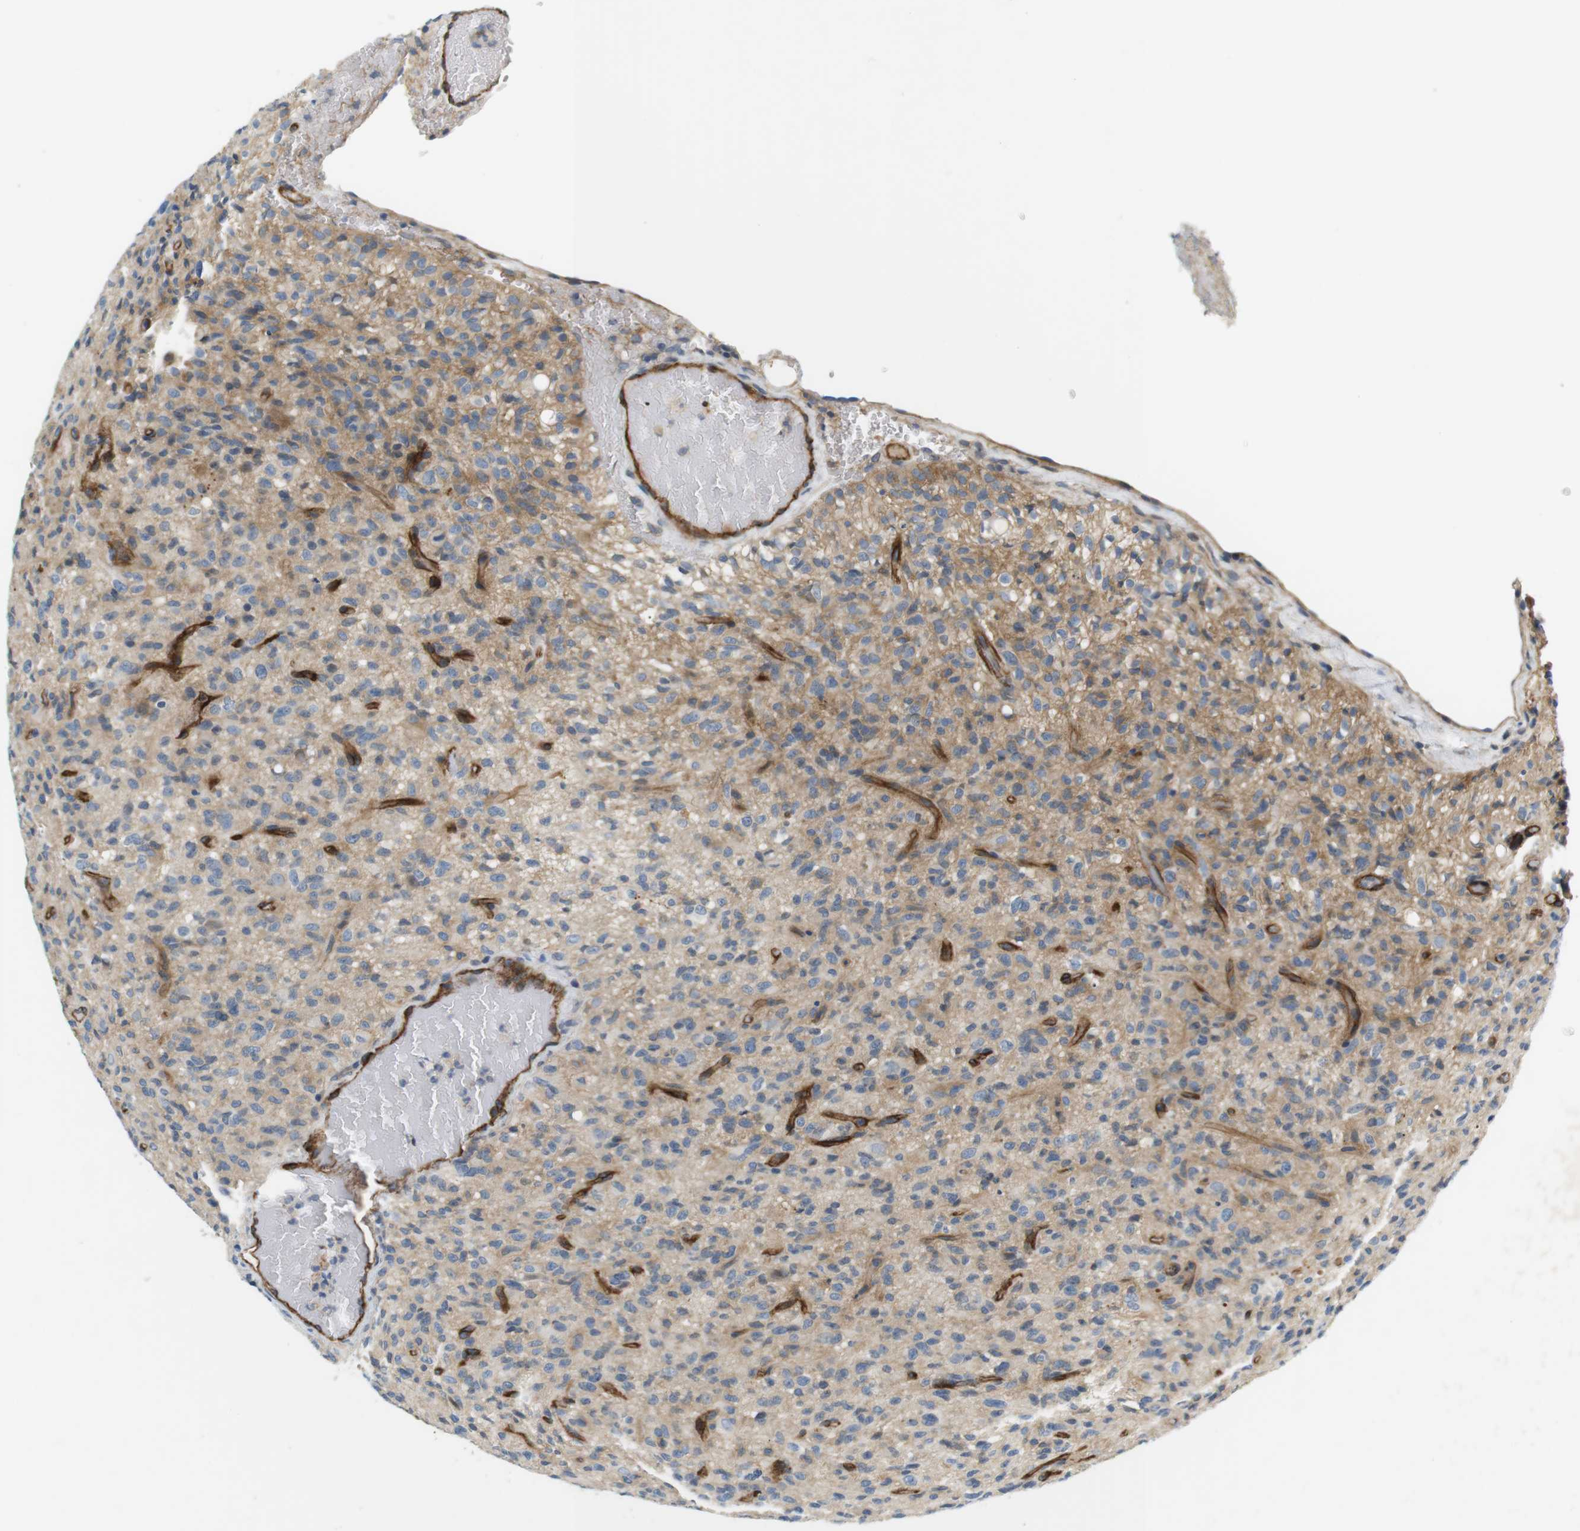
{"staining": {"intensity": "moderate", "quantity": "<25%", "location": "cytoplasmic/membranous"}, "tissue": "glioma", "cell_type": "Tumor cells", "image_type": "cancer", "snomed": [{"axis": "morphology", "description": "Glioma, malignant, High grade"}, {"axis": "topography", "description": "Brain"}], "caption": "Immunohistochemical staining of human malignant high-grade glioma reveals low levels of moderate cytoplasmic/membranous protein positivity in approximately <25% of tumor cells.", "gene": "SLC30A1", "patient": {"sex": "male", "age": 71}}